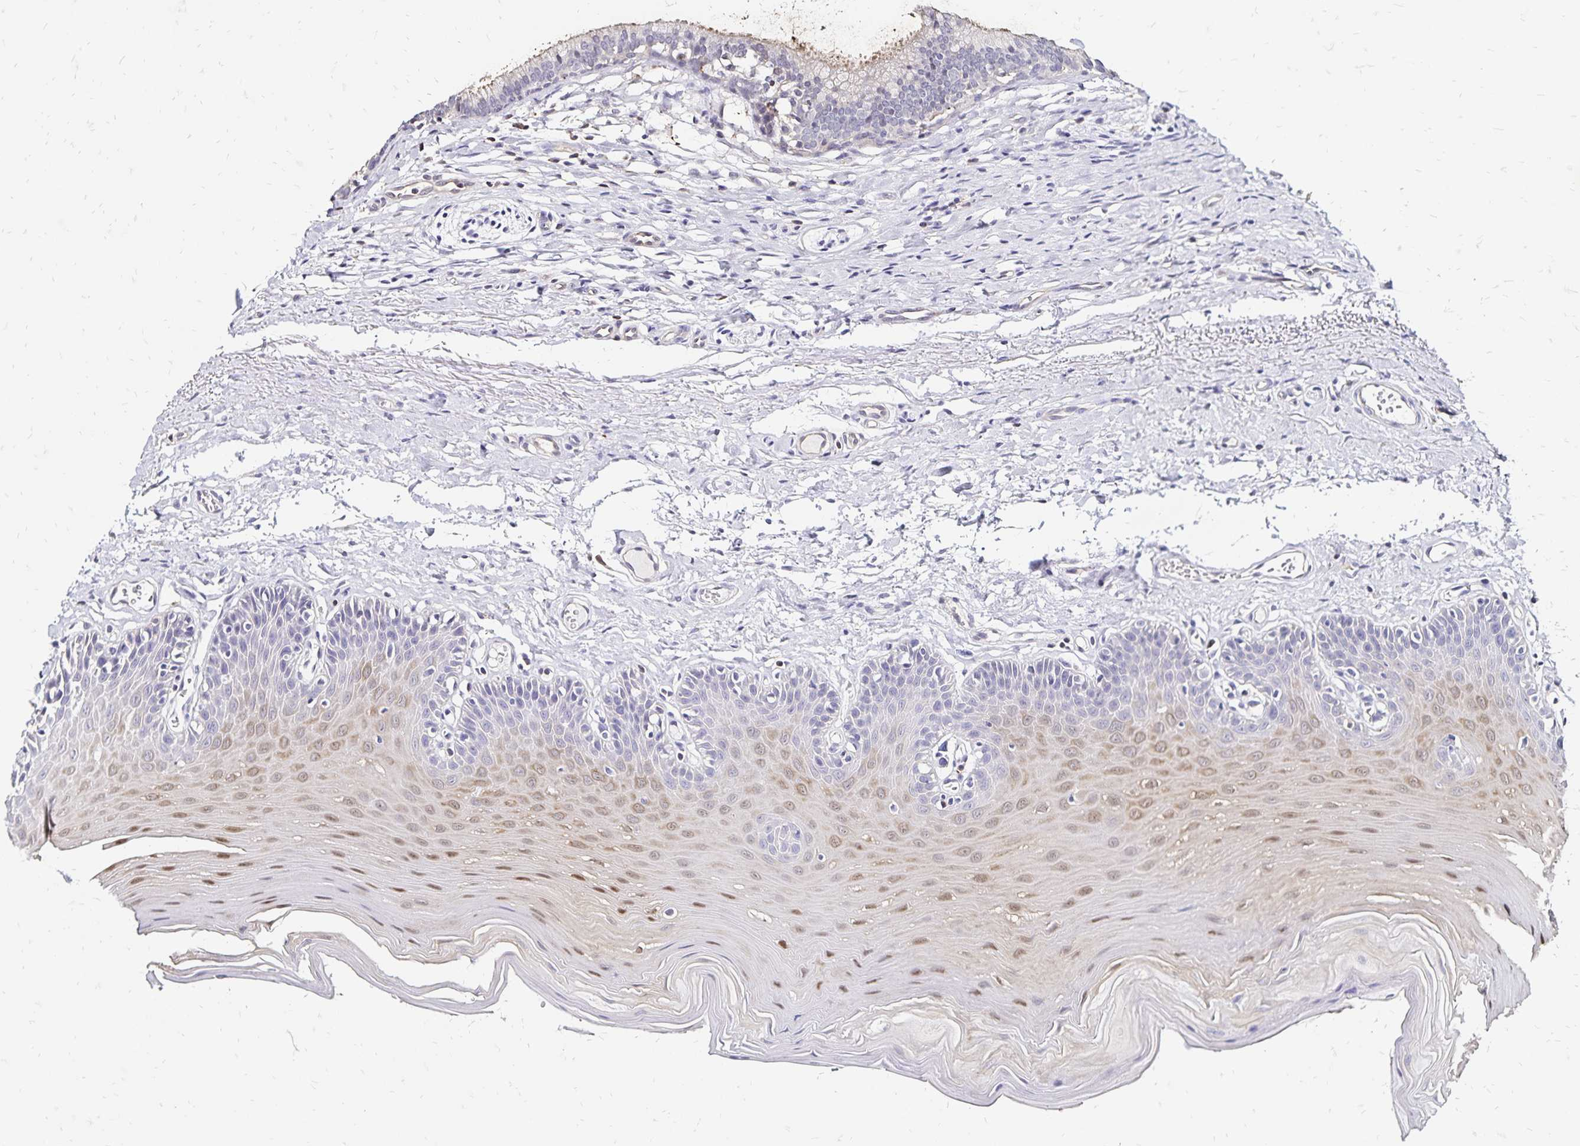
{"staining": {"intensity": "moderate", "quantity": "25%-75%", "location": "nuclear"}, "tissue": "oral mucosa", "cell_type": "Squamous epithelial cells", "image_type": "normal", "snomed": [{"axis": "morphology", "description": "Normal tissue, NOS"}, {"axis": "morphology", "description": "Adenocarcinoma, NOS"}, {"axis": "topography", "description": "Oral tissue"}, {"axis": "topography", "description": "Head-Neck"}], "caption": "The image demonstrates staining of unremarkable oral mucosa, revealing moderate nuclear protein positivity (brown color) within squamous epithelial cells. The protein of interest is shown in brown color, while the nuclei are stained blue.", "gene": "SLC5A1", "patient": {"sex": "female", "age": 57}}